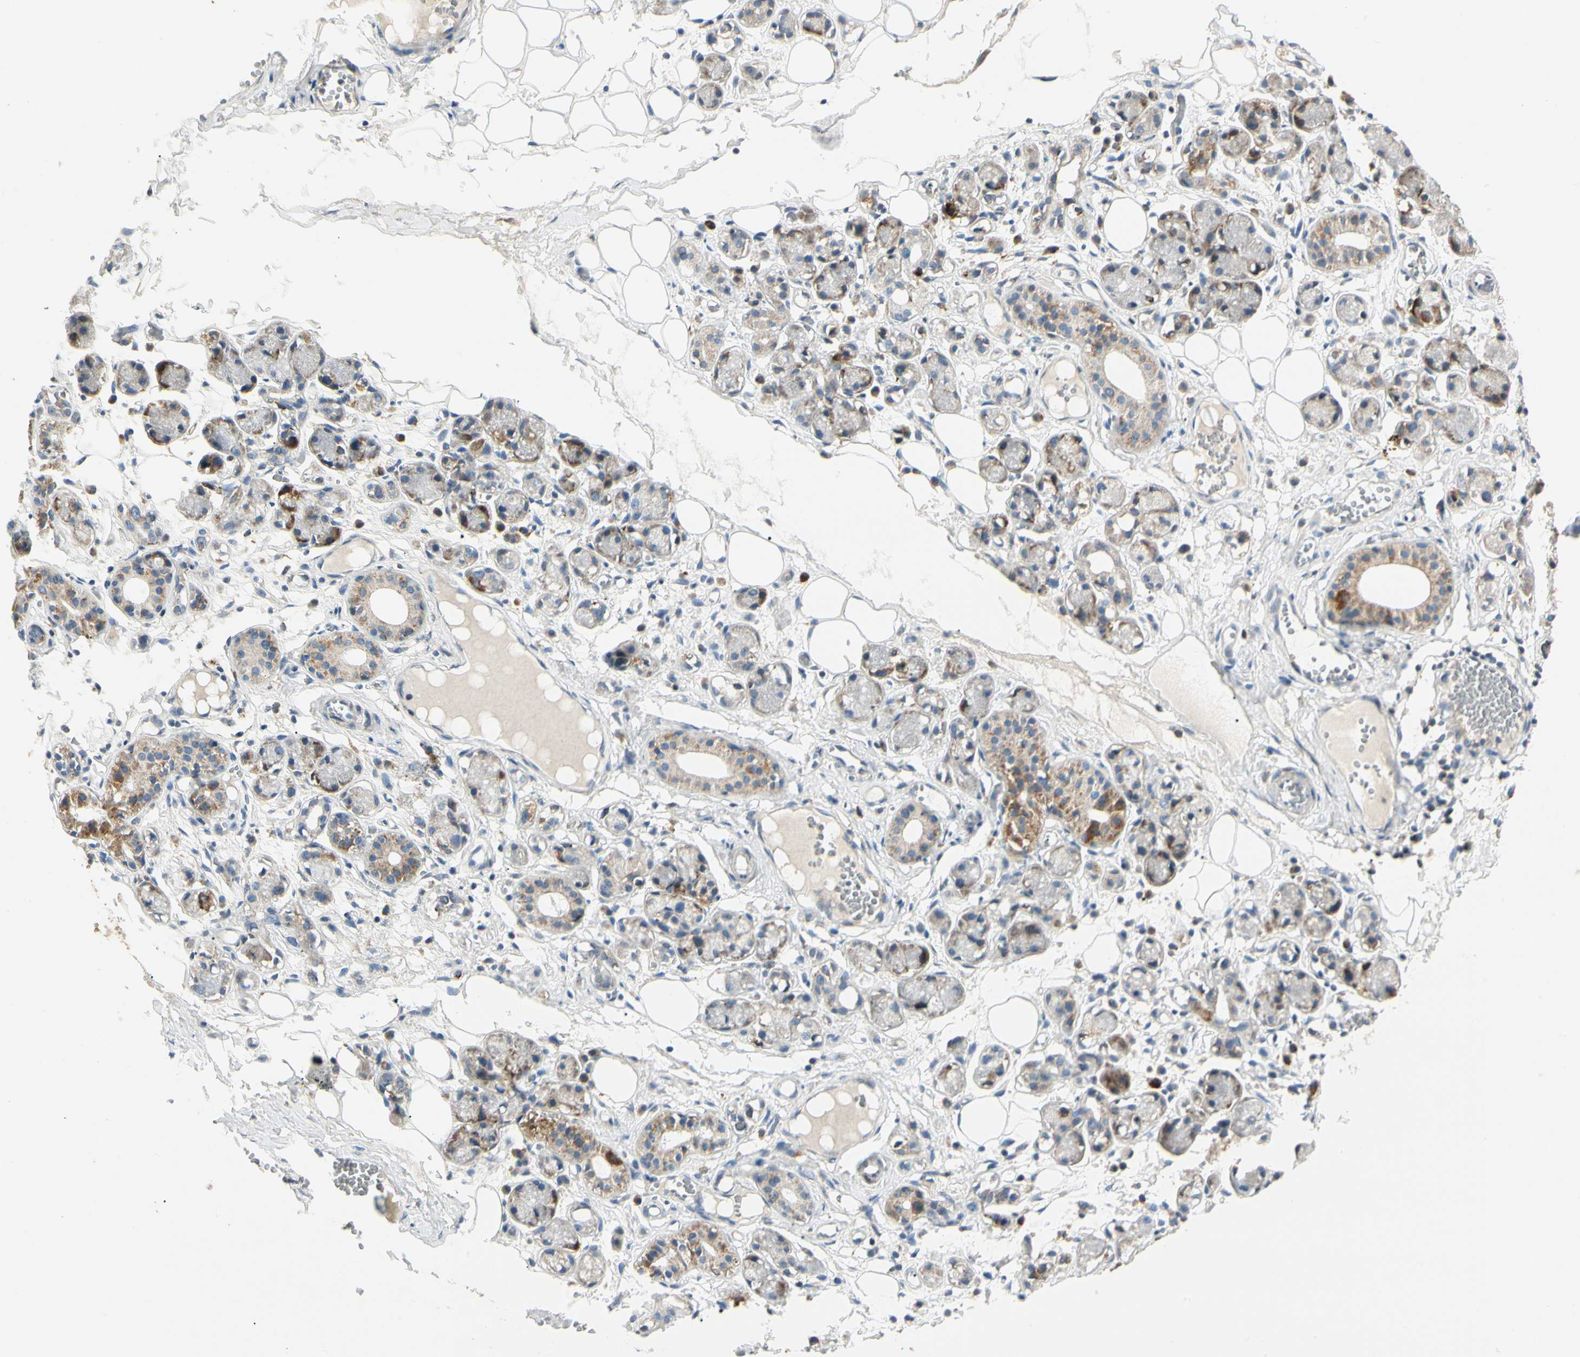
{"staining": {"intensity": "weak", "quantity": "<25%", "location": "cytoplasmic/membranous"}, "tissue": "adipose tissue", "cell_type": "Adipocytes", "image_type": "normal", "snomed": [{"axis": "morphology", "description": "Normal tissue, NOS"}, {"axis": "morphology", "description": "Inflammation, NOS"}, {"axis": "topography", "description": "Vascular tissue"}, {"axis": "topography", "description": "Salivary gland"}], "caption": "Human adipose tissue stained for a protein using IHC displays no staining in adipocytes.", "gene": "MRPL9", "patient": {"sex": "female", "age": 75}}